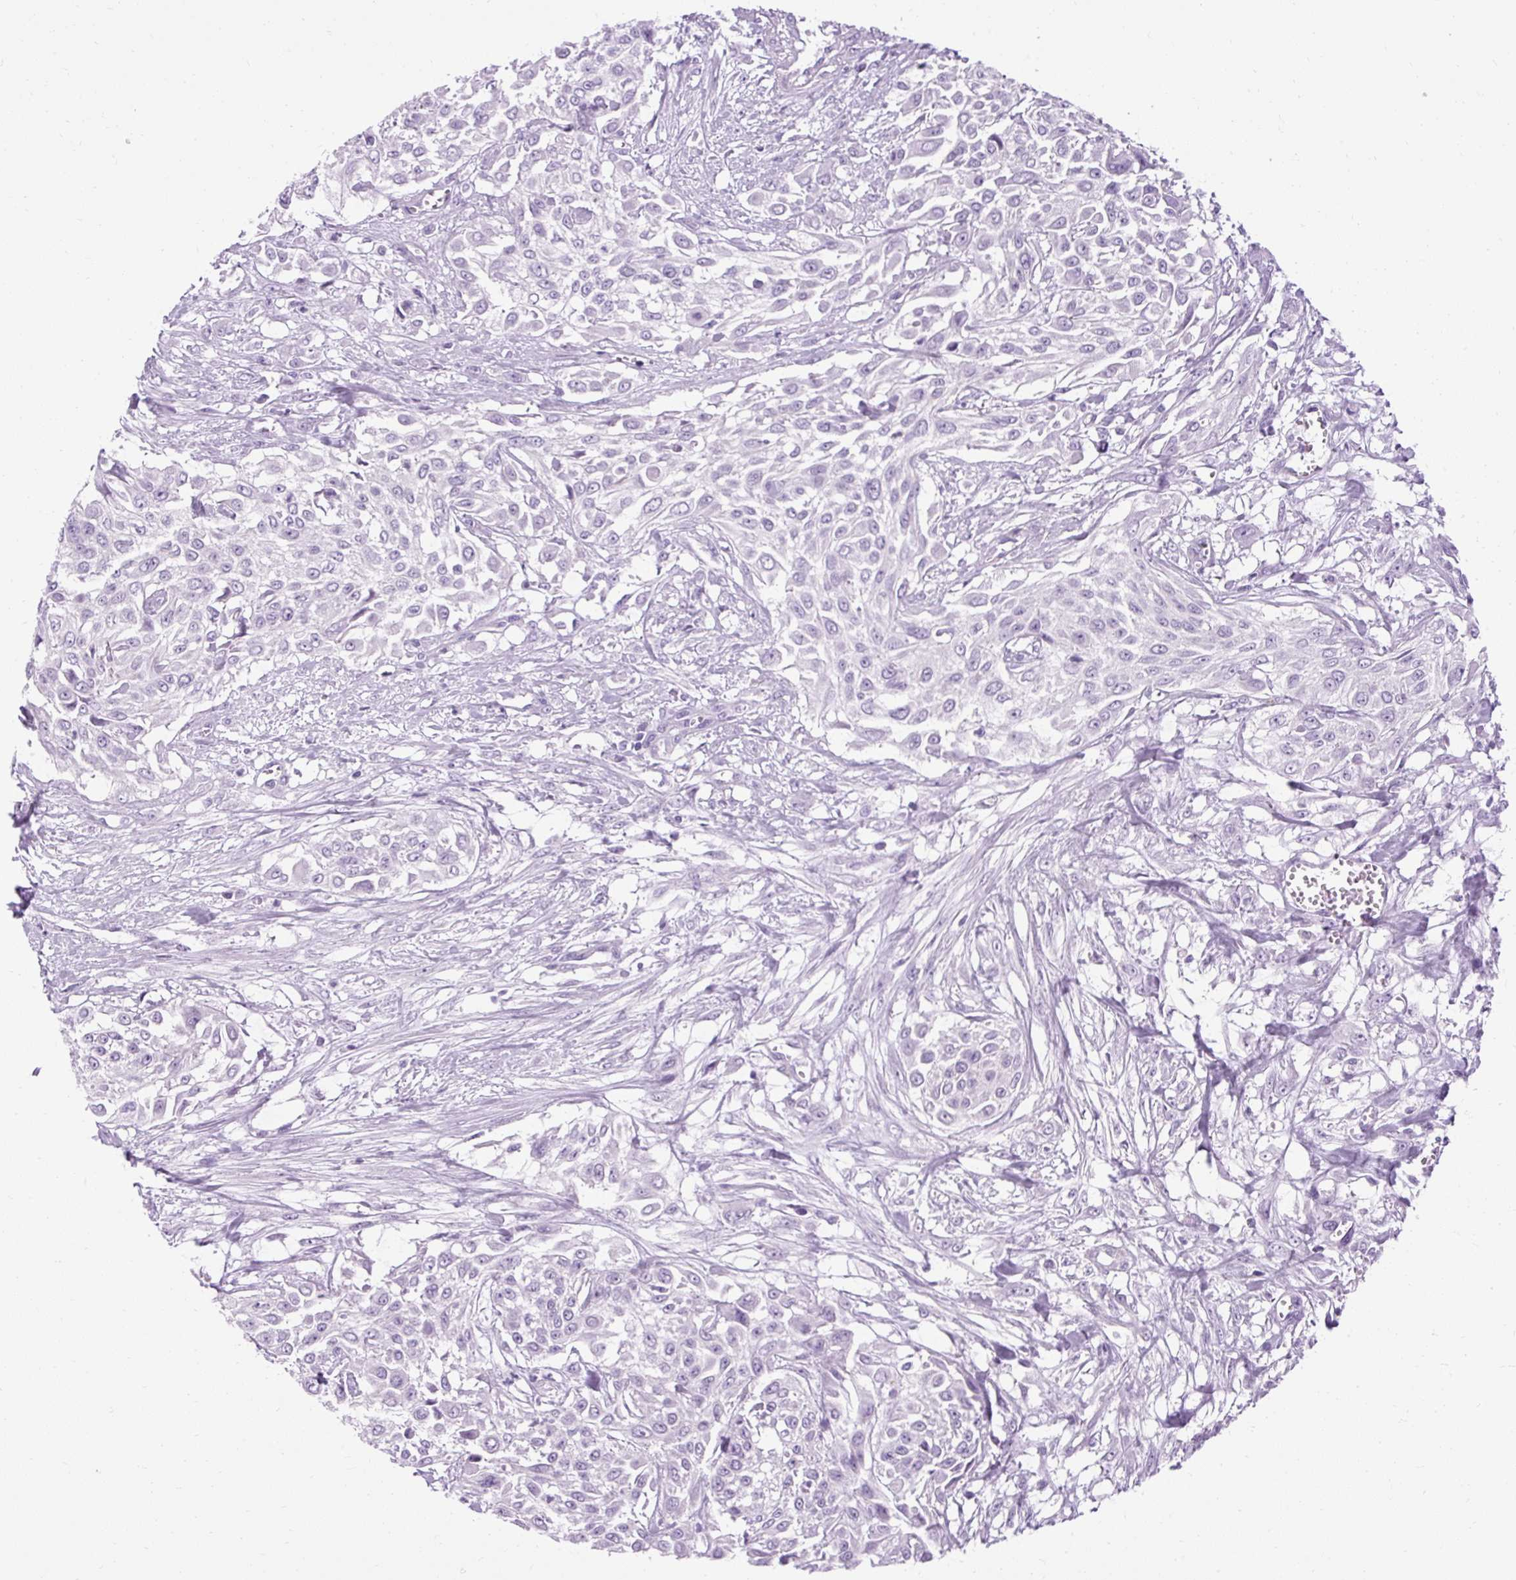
{"staining": {"intensity": "negative", "quantity": "none", "location": "none"}, "tissue": "urothelial cancer", "cell_type": "Tumor cells", "image_type": "cancer", "snomed": [{"axis": "morphology", "description": "Urothelial carcinoma, High grade"}, {"axis": "topography", "description": "Urinary bladder"}], "caption": "Tumor cells show no significant protein positivity in high-grade urothelial carcinoma.", "gene": "B3GNT4", "patient": {"sex": "male", "age": 57}}